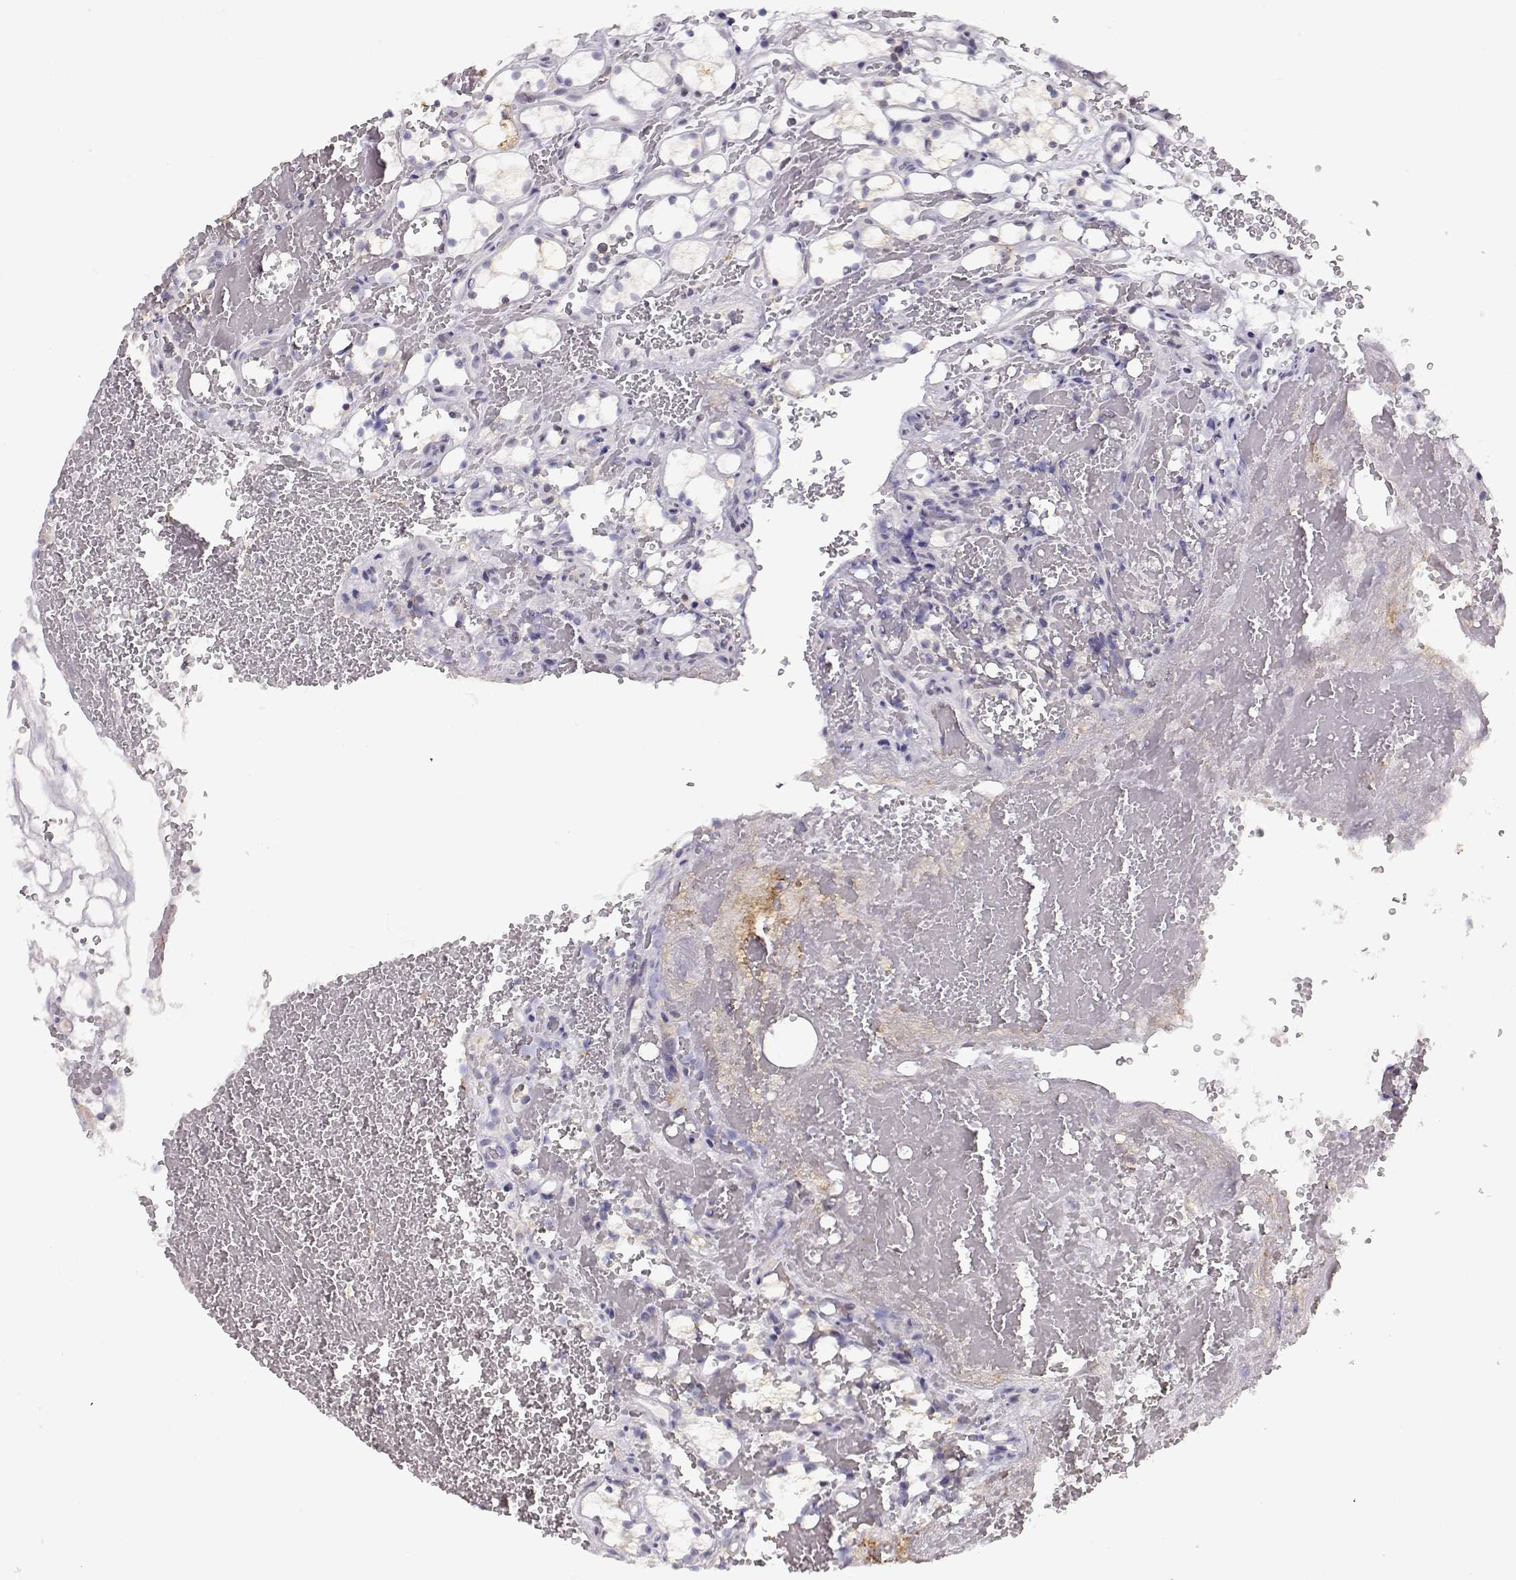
{"staining": {"intensity": "negative", "quantity": "none", "location": "none"}, "tissue": "renal cancer", "cell_type": "Tumor cells", "image_type": "cancer", "snomed": [{"axis": "morphology", "description": "Adenocarcinoma, NOS"}, {"axis": "topography", "description": "Kidney"}], "caption": "The histopathology image displays no significant staining in tumor cells of renal adenocarcinoma. Nuclei are stained in blue.", "gene": "TEPP", "patient": {"sex": "female", "age": 69}}